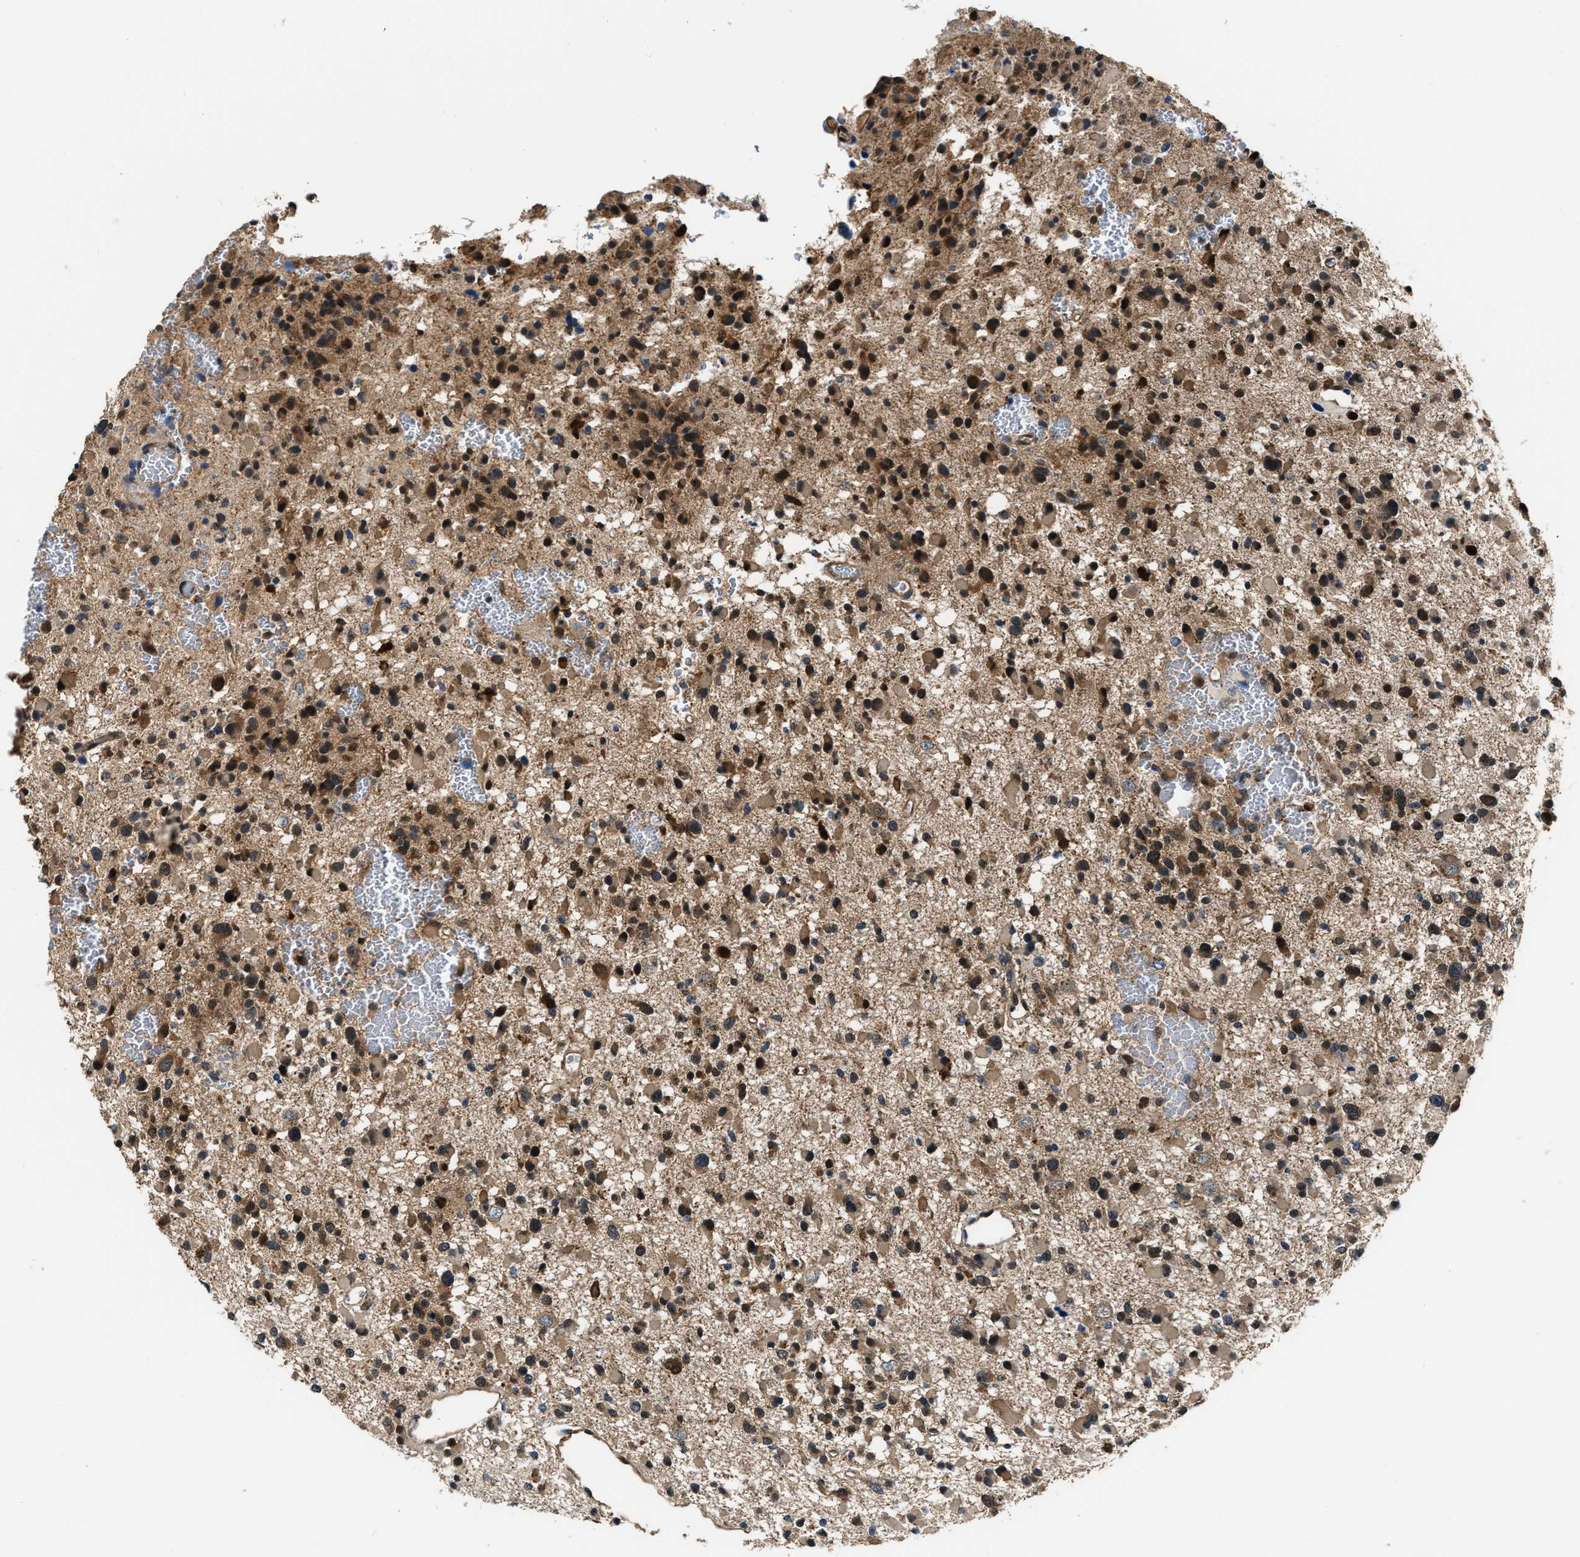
{"staining": {"intensity": "moderate", "quantity": ">75%", "location": "cytoplasmic/membranous,nuclear"}, "tissue": "glioma", "cell_type": "Tumor cells", "image_type": "cancer", "snomed": [{"axis": "morphology", "description": "Glioma, malignant, Low grade"}, {"axis": "topography", "description": "Brain"}], "caption": "Human malignant glioma (low-grade) stained with a protein marker displays moderate staining in tumor cells.", "gene": "PPA1", "patient": {"sex": "female", "age": 22}}